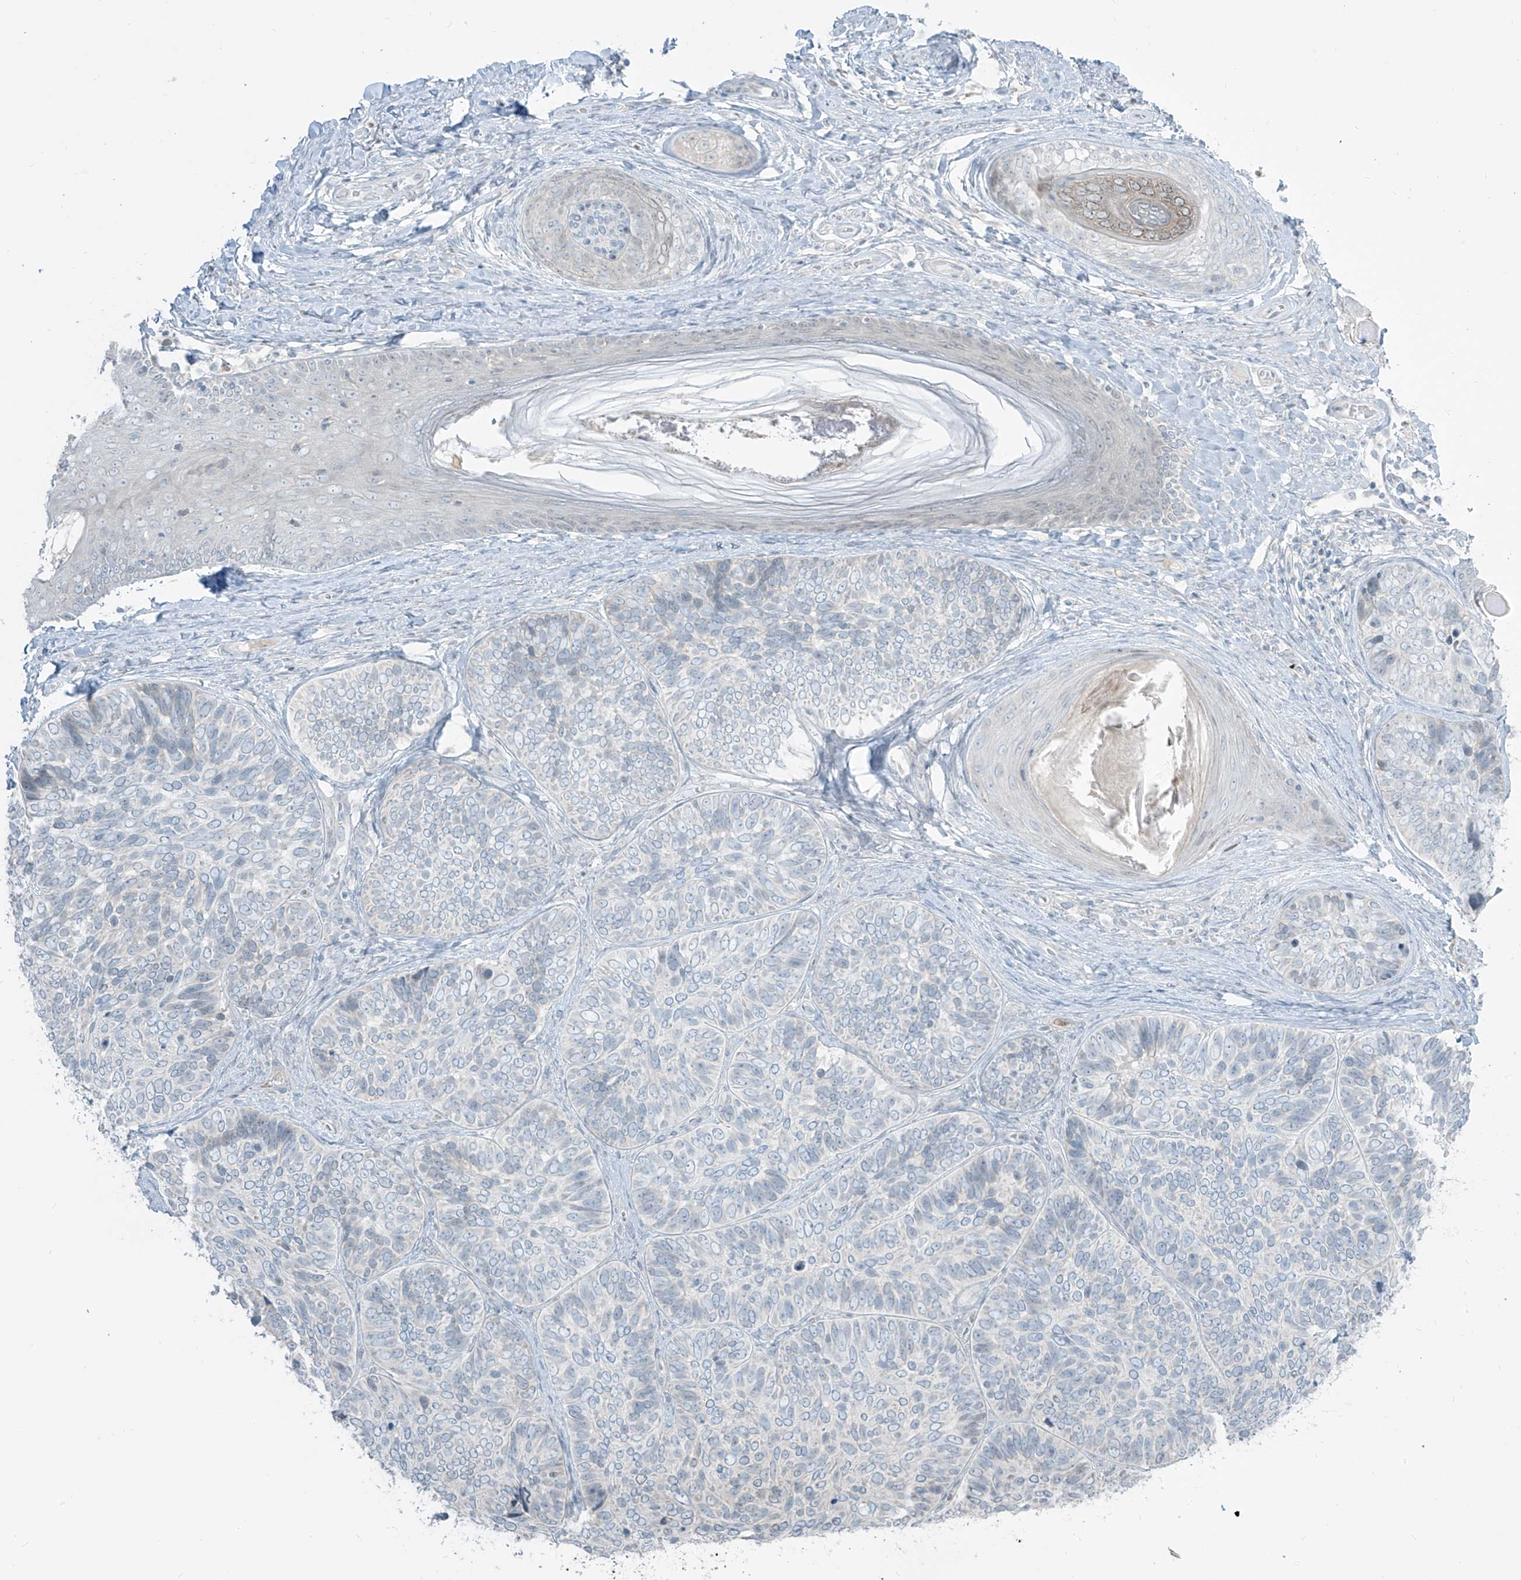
{"staining": {"intensity": "negative", "quantity": "none", "location": "none"}, "tissue": "skin cancer", "cell_type": "Tumor cells", "image_type": "cancer", "snomed": [{"axis": "morphology", "description": "Basal cell carcinoma"}, {"axis": "topography", "description": "Skin"}], "caption": "An immunohistochemistry (IHC) photomicrograph of skin cancer is shown. There is no staining in tumor cells of skin cancer.", "gene": "PRDM6", "patient": {"sex": "male", "age": 62}}